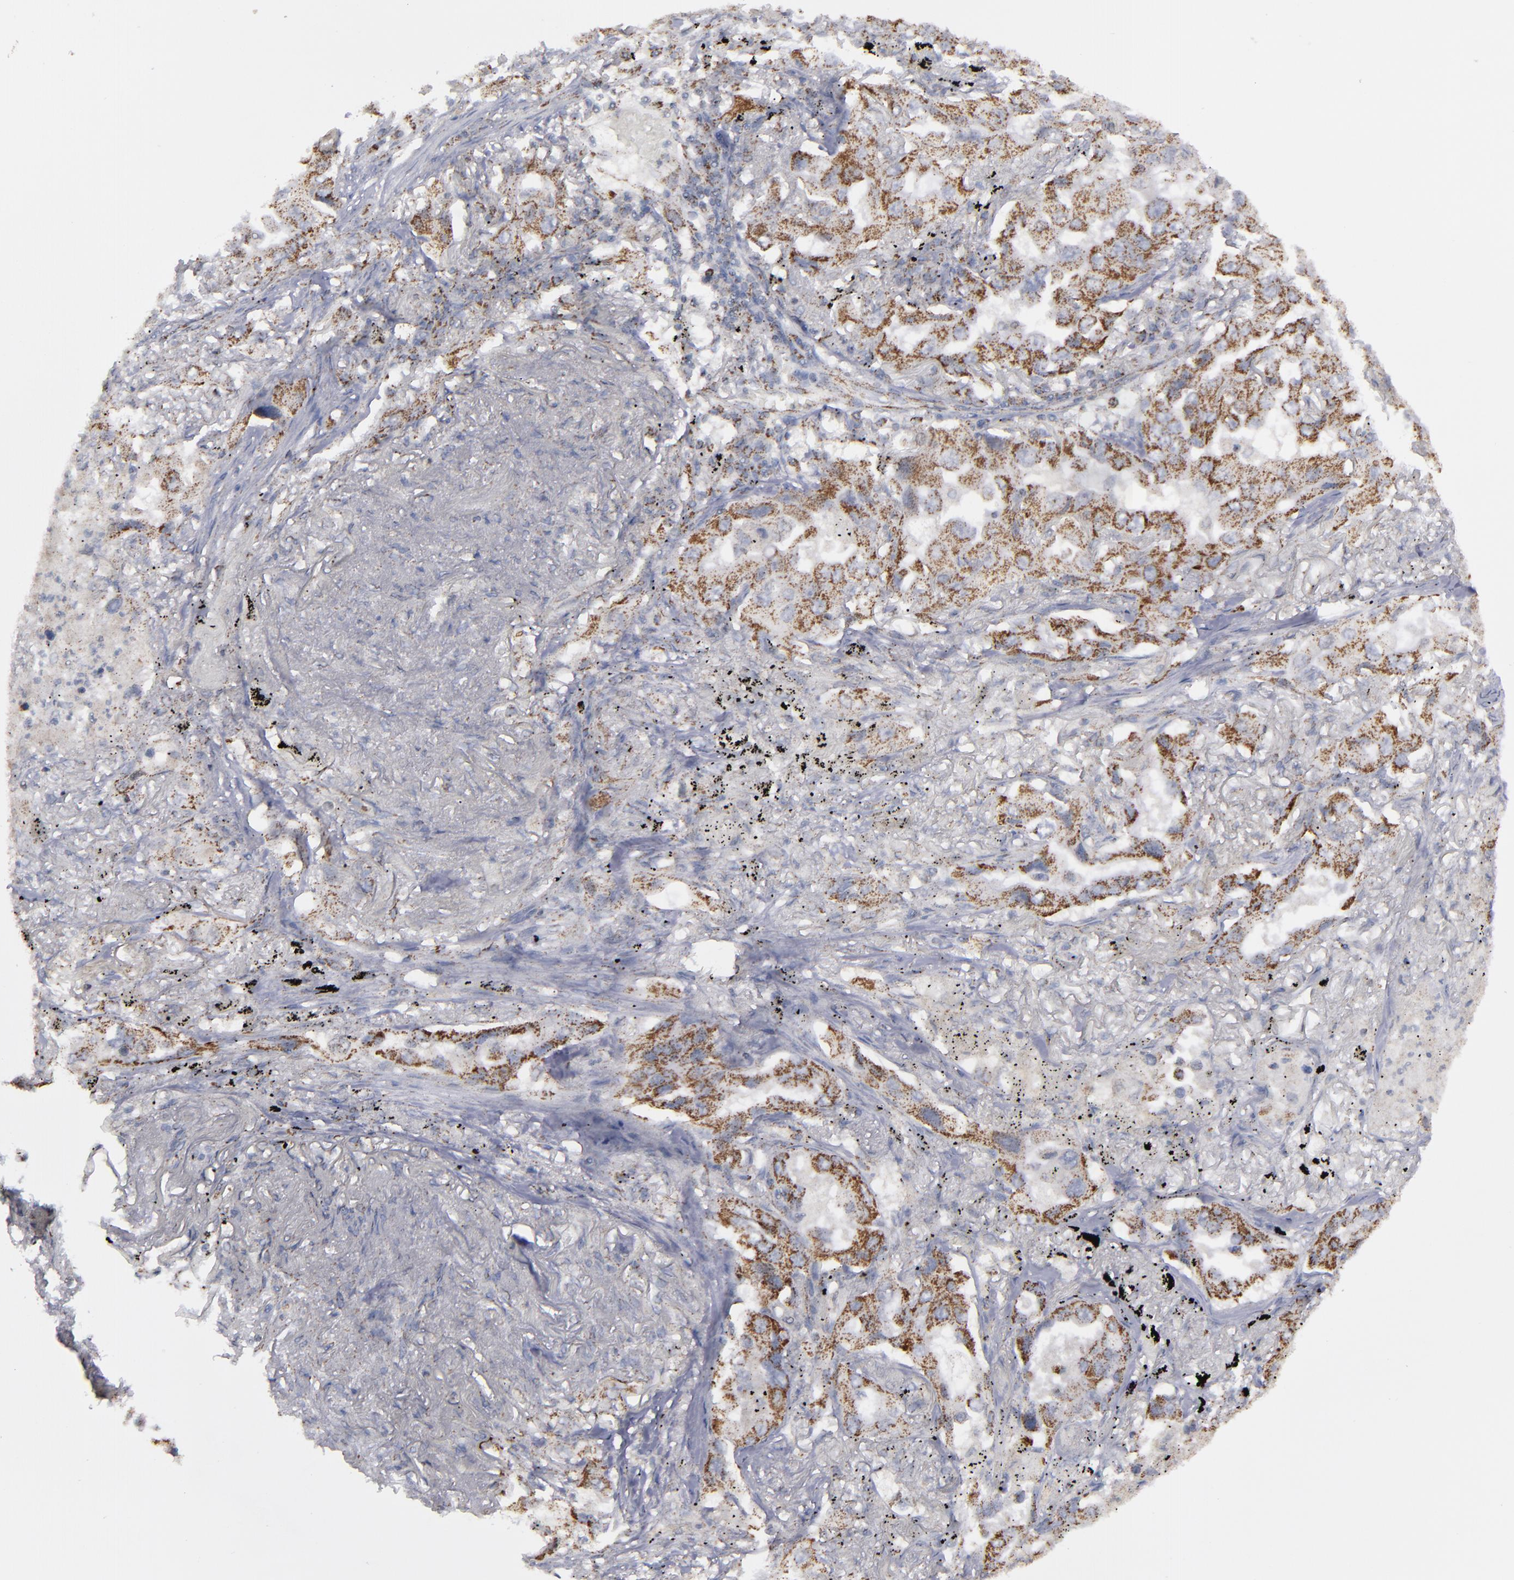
{"staining": {"intensity": "strong", "quantity": ">75%", "location": "cytoplasmic/membranous"}, "tissue": "lung cancer", "cell_type": "Tumor cells", "image_type": "cancer", "snomed": [{"axis": "morphology", "description": "Adenocarcinoma, NOS"}, {"axis": "topography", "description": "Lung"}], "caption": "Approximately >75% of tumor cells in human lung cancer demonstrate strong cytoplasmic/membranous protein staining as visualized by brown immunohistochemical staining.", "gene": "MYOM2", "patient": {"sex": "female", "age": 65}}